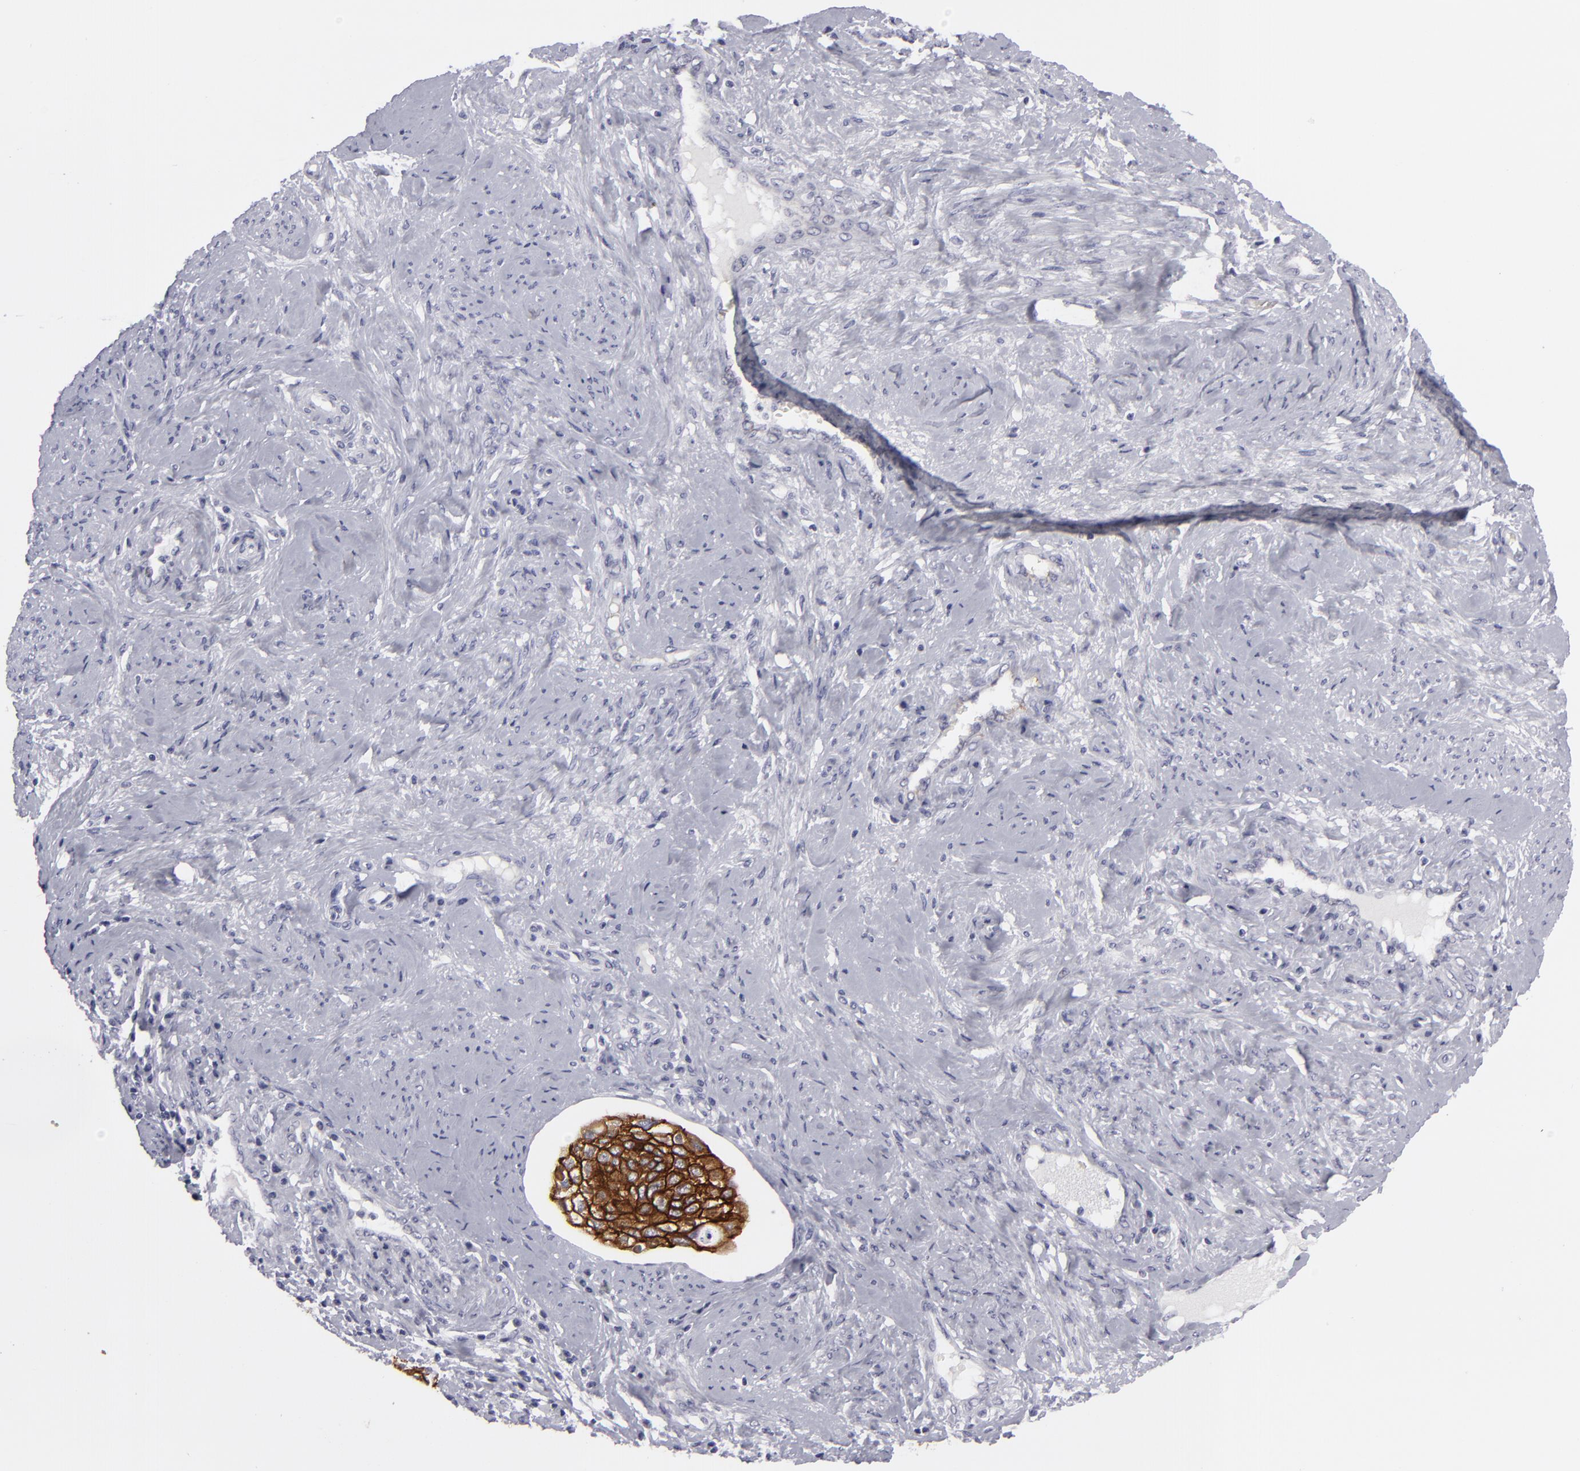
{"staining": {"intensity": "strong", "quantity": ">75%", "location": "cytoplasmic/membranous"}, "tissue": "cervical cancer", "cell_type": "Tumor cells", "image_type": "cancer", "snomed": [{"axis": "morphology", "description": "Squamous cell carcinoma, NOS"}, {"axis": "topography", "description": "Cervix"}], "caption": "Human squamous cell carcinoma (cervical) stained with a protein marker shows strong staining in tumor cells.", "gene": "JUP", "patient": {"sex": "female", "age": 41}}